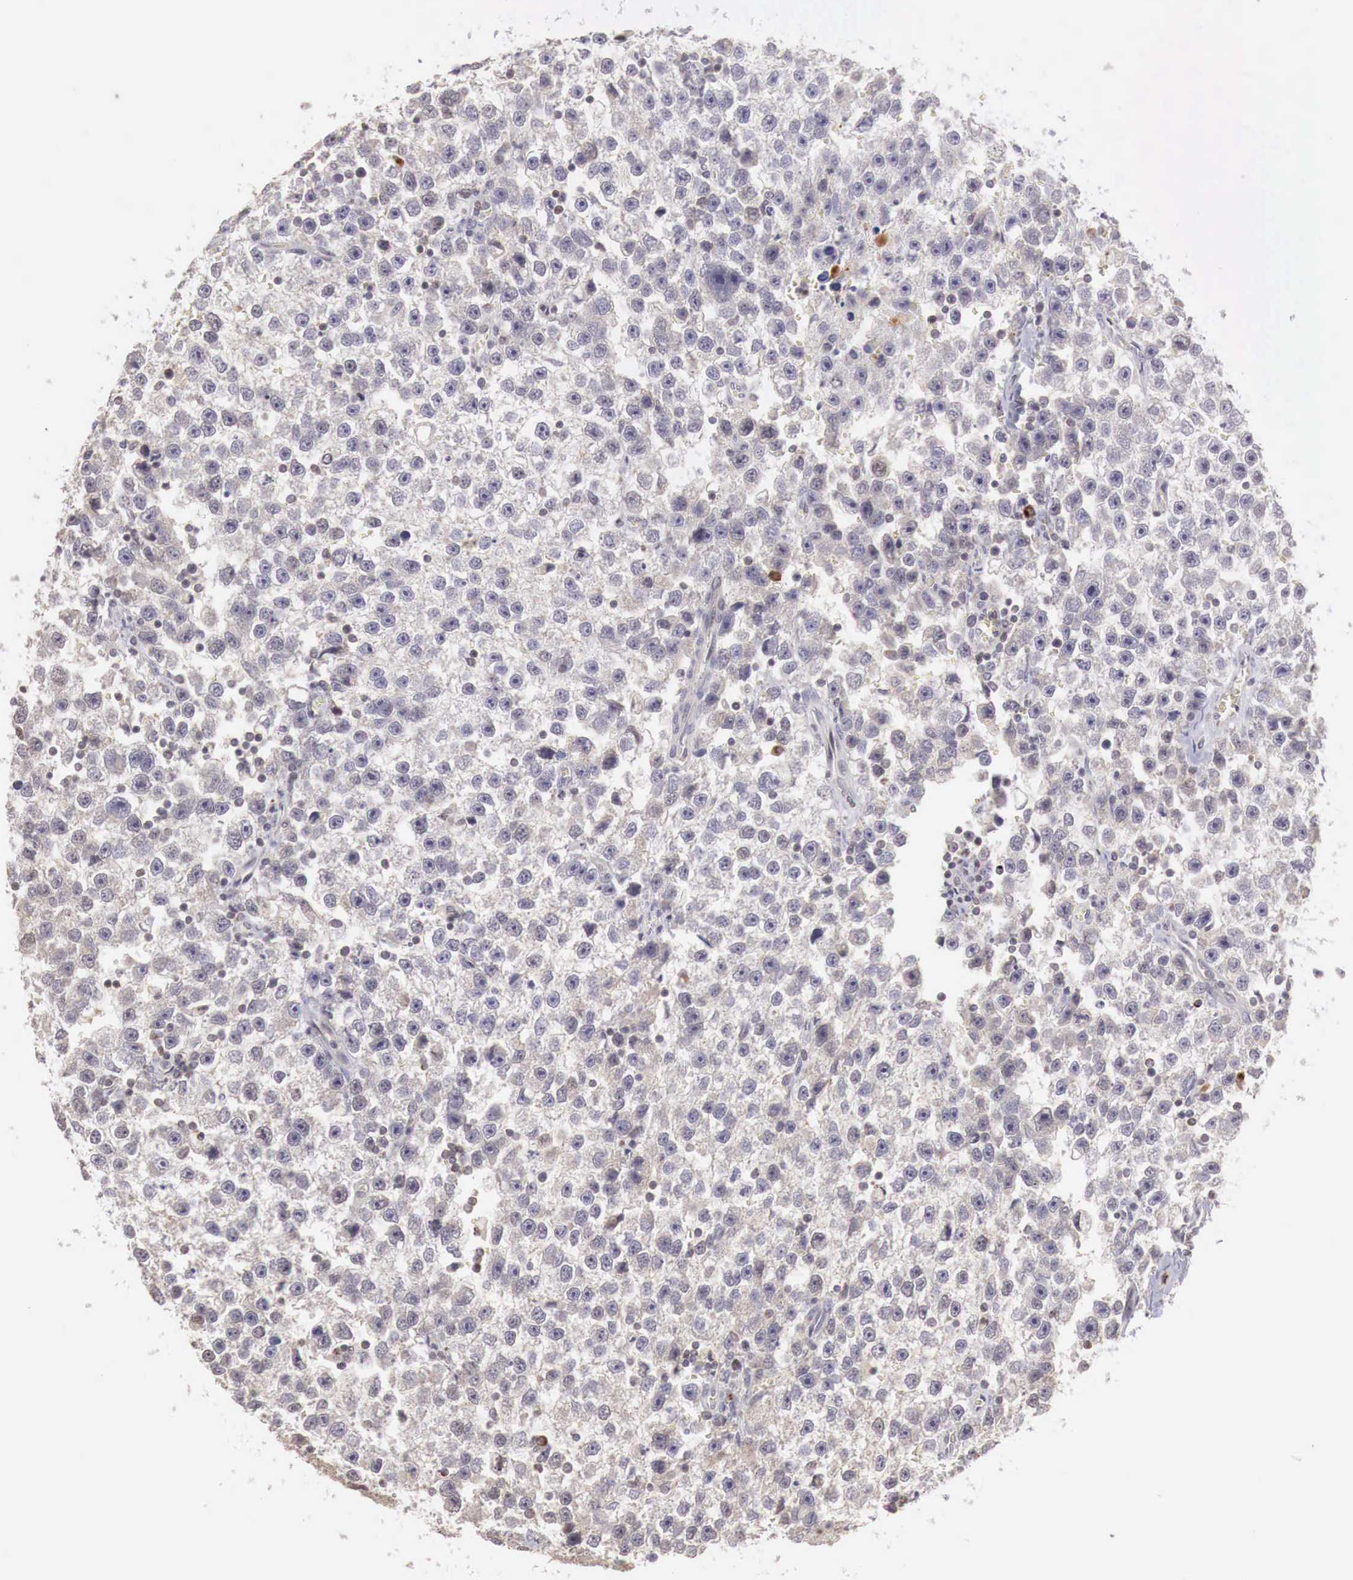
{"staining": {"intensity": "weak", "quantity": ">75%", "location": "cytoplasmic/membranous"}, "tissue": "testis cancer", "cell_type": "Tumor cells", "image_type": "cancer", "snomed": [{"axis": "morphology", "description": "Seminoma, NOS"}, {"axis": "topography", "description": "Testis"}], "caption": "An IHC photomicrograph of tumor tissue is shown. Protein staining in brown labels weak cytoplasmic/membranous positivity in testis cancer within tumor cells.", "gene": "TBC1D9", "patient": {"sex": "male", "age": 33}}